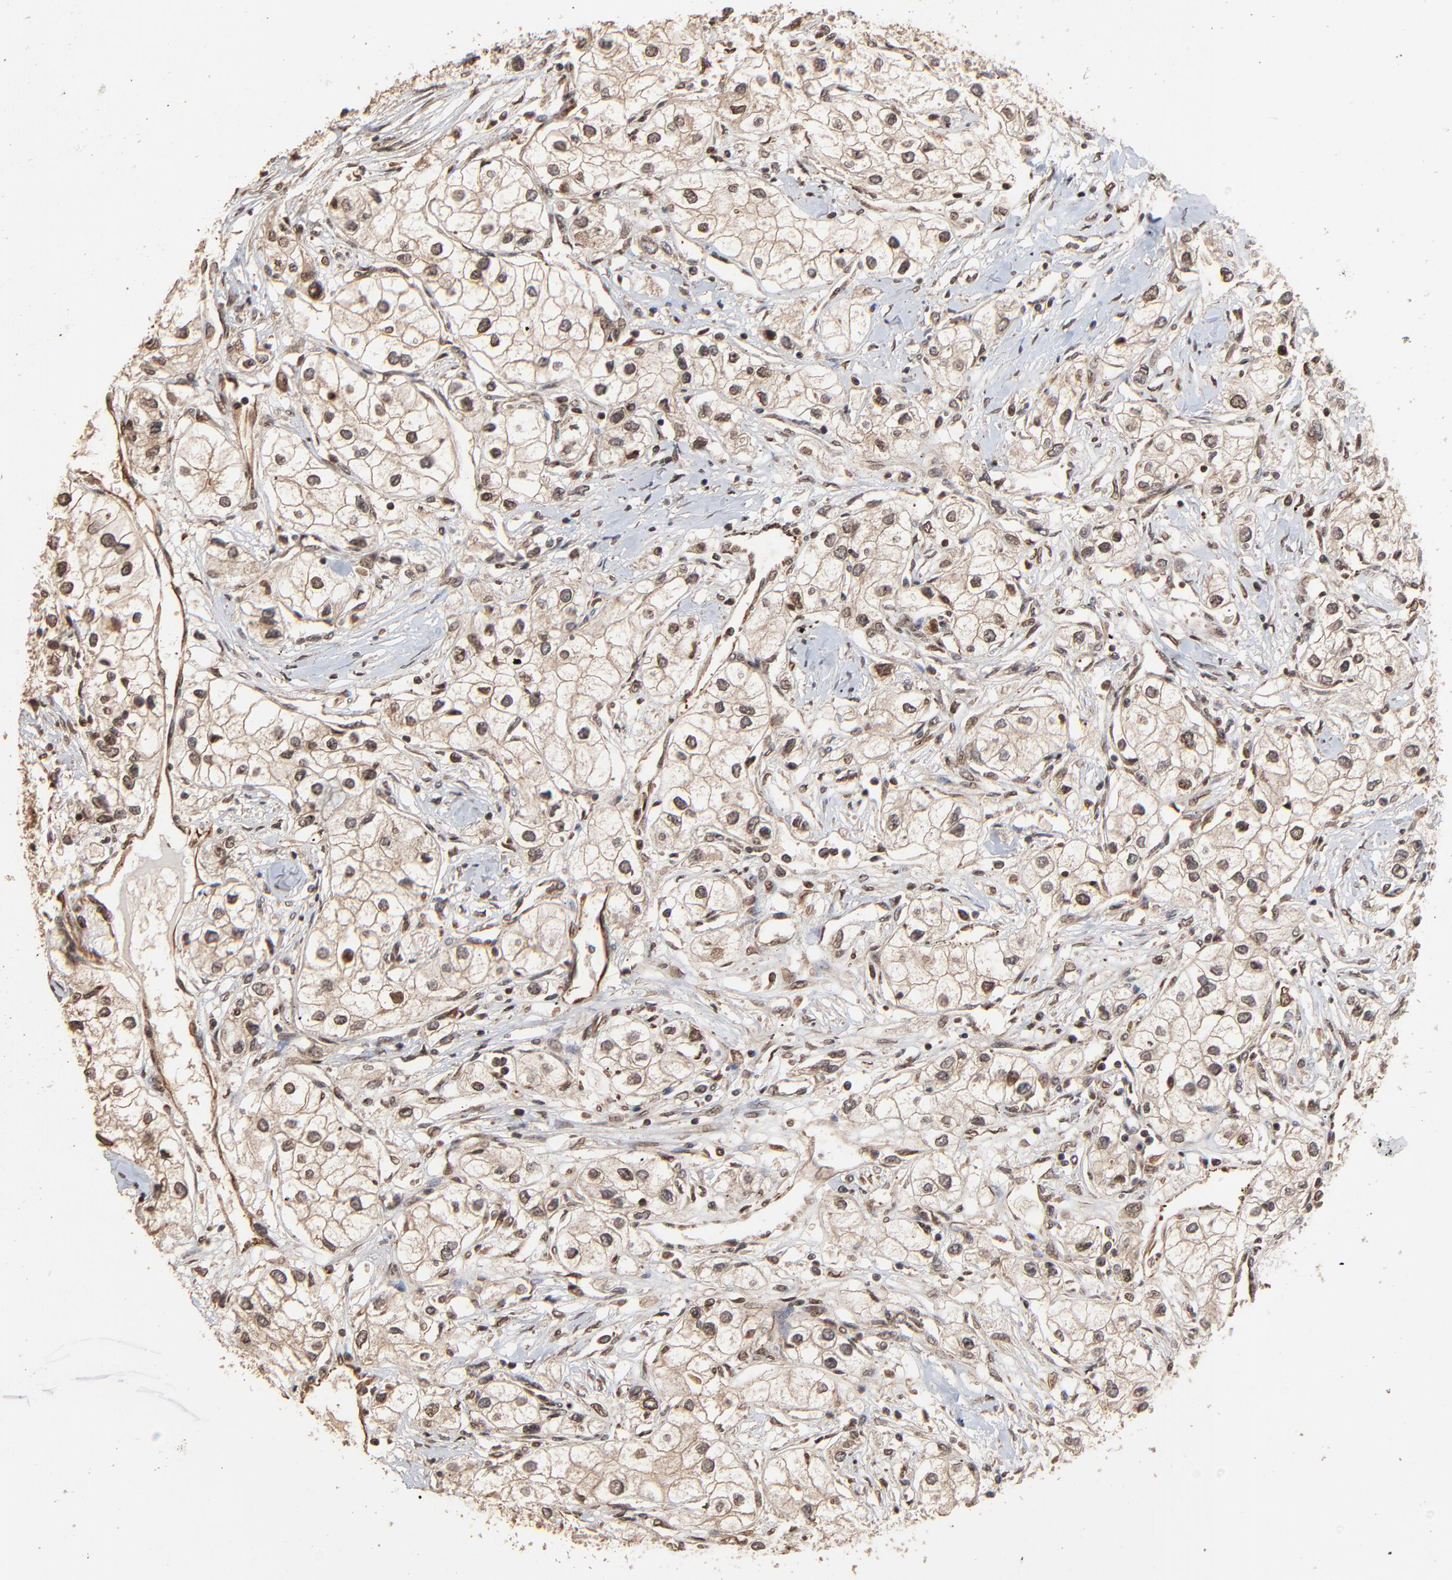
{"staining": {"intensity": "moderate", "quantity": ">75%", "location": "cytoplasmic/membranous,nuclear"}, "tissue": "renal cancer", "cell_type": "Tumor cells", "image_type": "cancer", "snomed": [{"axis": "morphology", "description": "Adenocarcinoma, NOS"}, {"axis": "topography", "description": "Kidney"}], "caption": "The image exhibits staining of adenocarcinoma (renal), revealing moderate cytoplasmic/membranous and nuclear protein positivity (brown color) within tumor cells.", "gene": "FAM227A", "patient": {"sex": "male", "age": 57}}